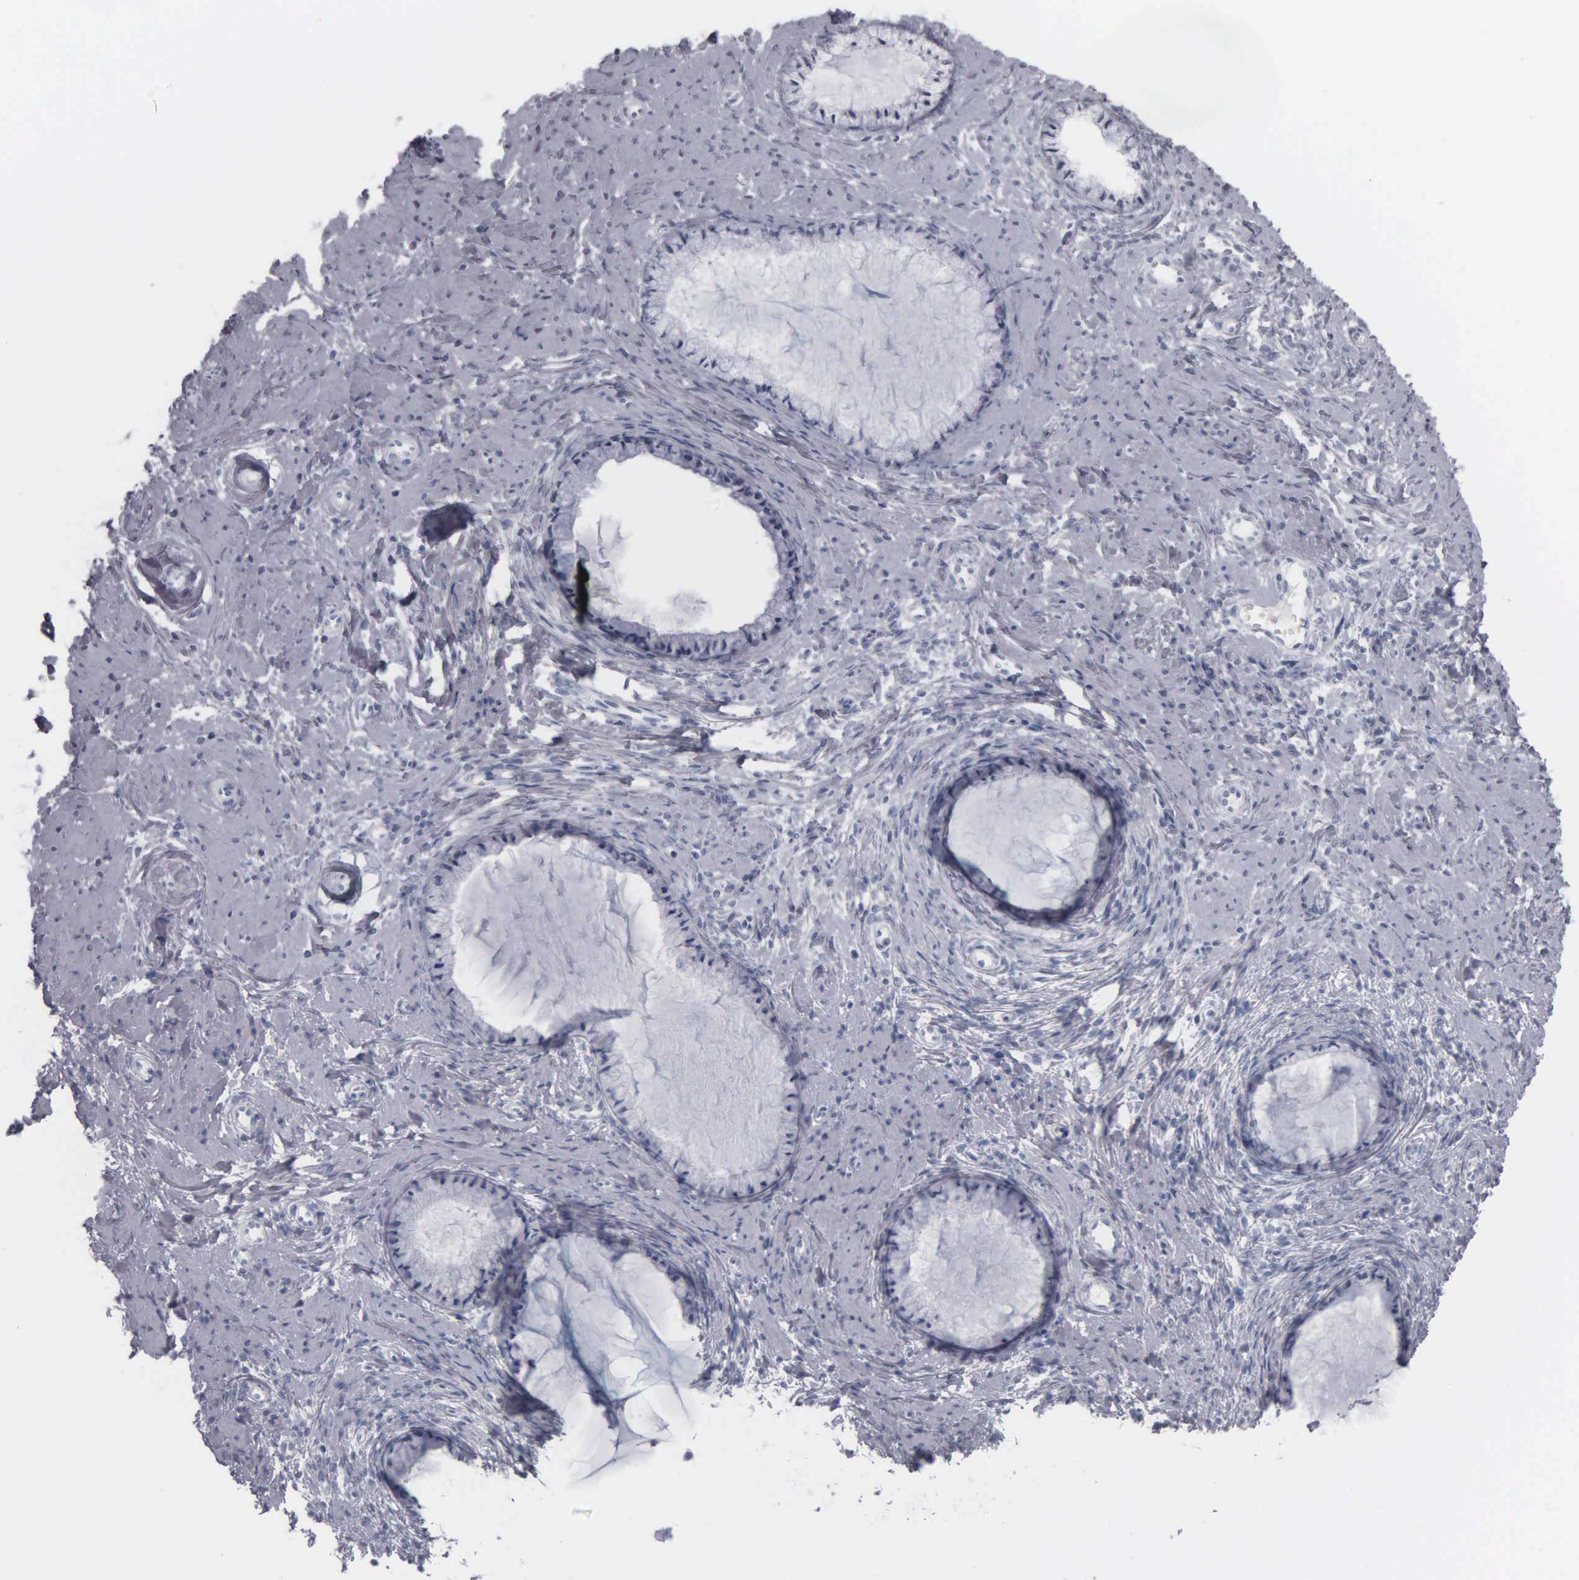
{"staining": {"intensity": "negative", "quantity": "none", "location": "none"}, "tissue": "cervix", "cell_type": "Glandular cells", "image_type": "normal", "snomed": [{"axis": "morphology", "description": "Normal tissue, NOS"}, {"axis": "topography", "description": "Cervix"}], "caption": "The image demonstrates no significant staining in glandular cells of cervix. Brightfield microscopy of IHC stained with DAB (brown) and hematoxylin (blue), captured at high magnification.", "gene": "KRT20", "patient": {"sex": "female", "age": 70}}